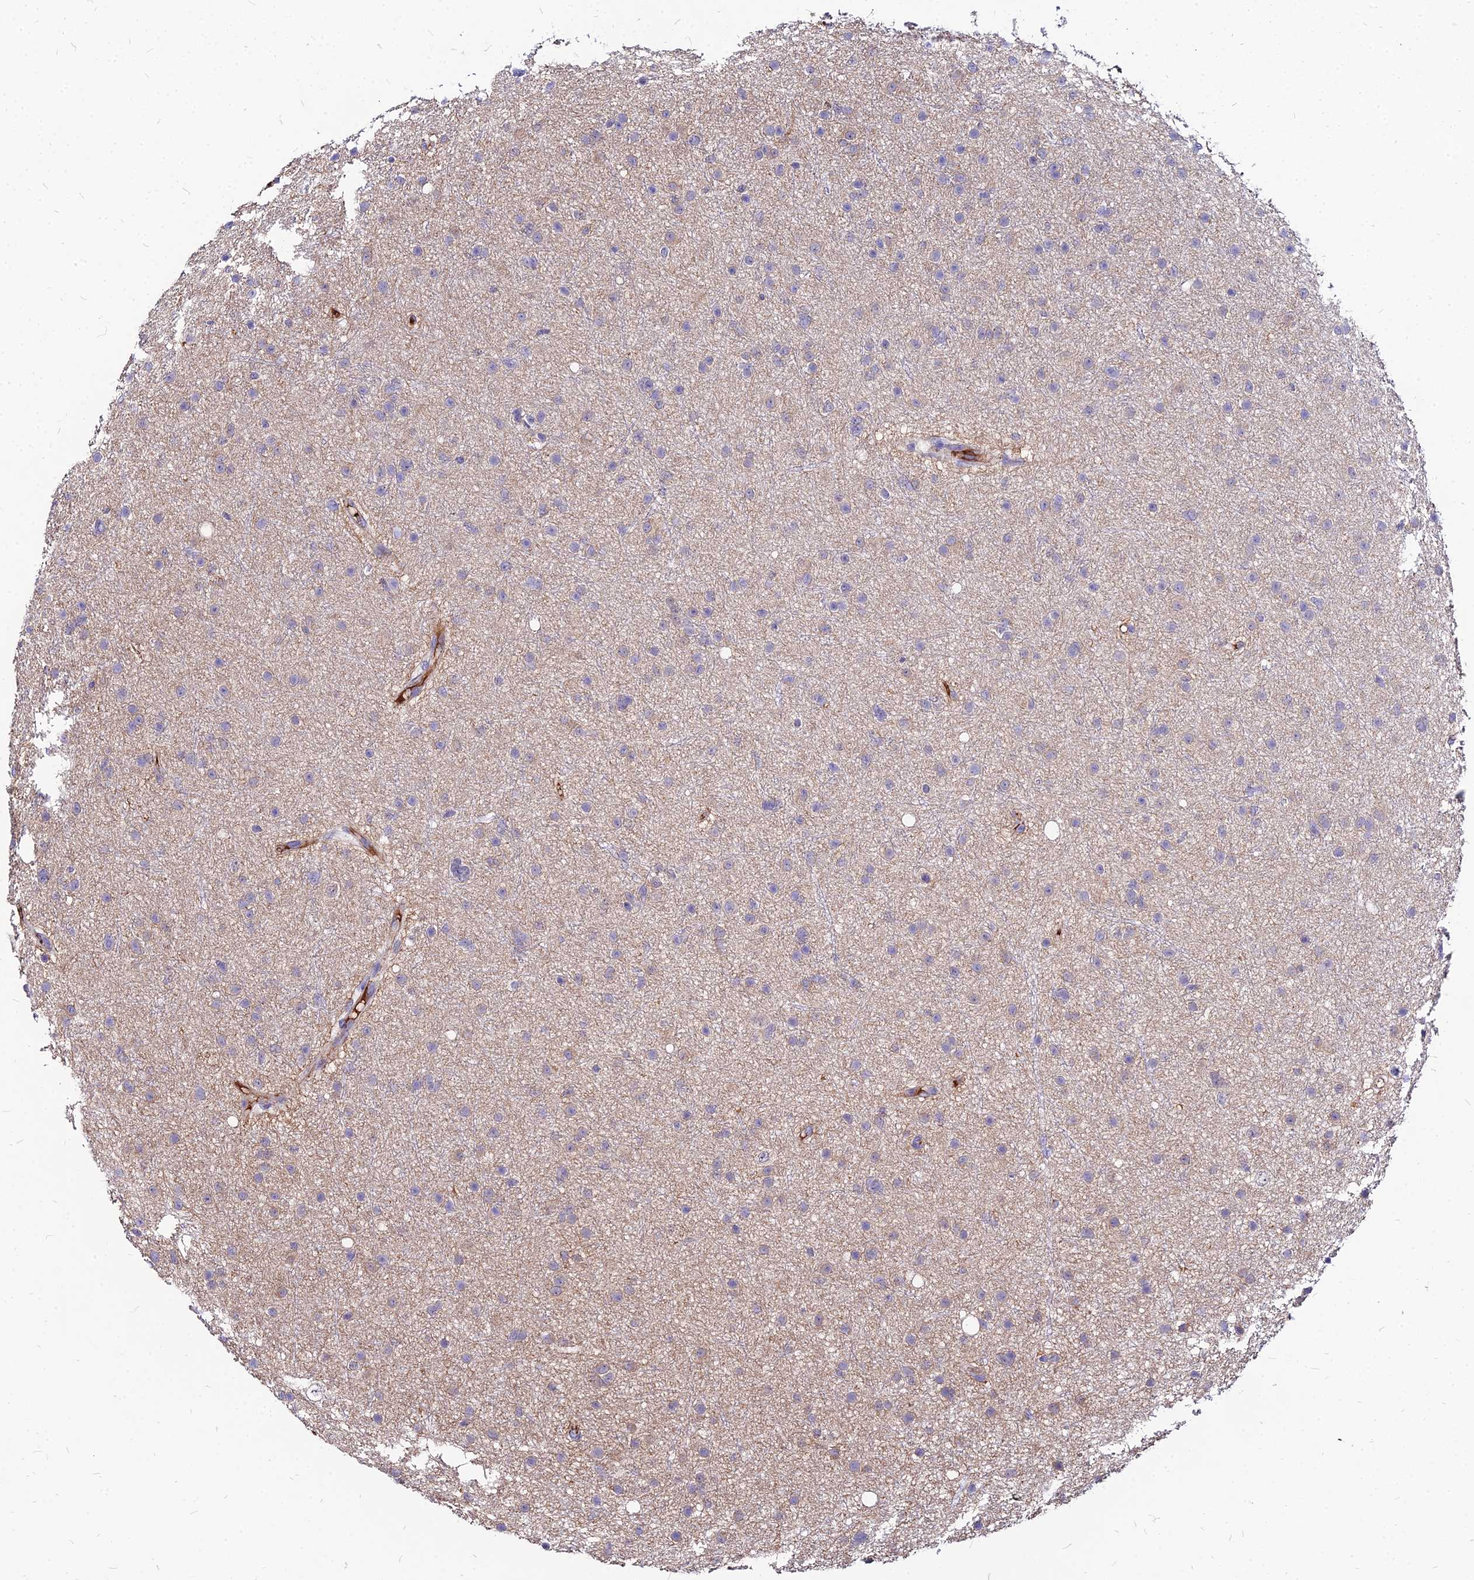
{"staining": {"intensity": "negative", "quantity": "none", "location": "none"}, "tissue": "glioma", "cell_type": "Tumor cells", "image_type": "cancer", "snomed": [{"axis": "morphology", "description": "Glioma, malignant, Low grade"}, {"axis": "topography", "description": "Cerebral cortex"}], "caption": "Immunohistochemical staining of glioma displays no significant expression in tumor cells.", "gene": "ACSM6", "patient": {"sex": "female", "age": 39}}